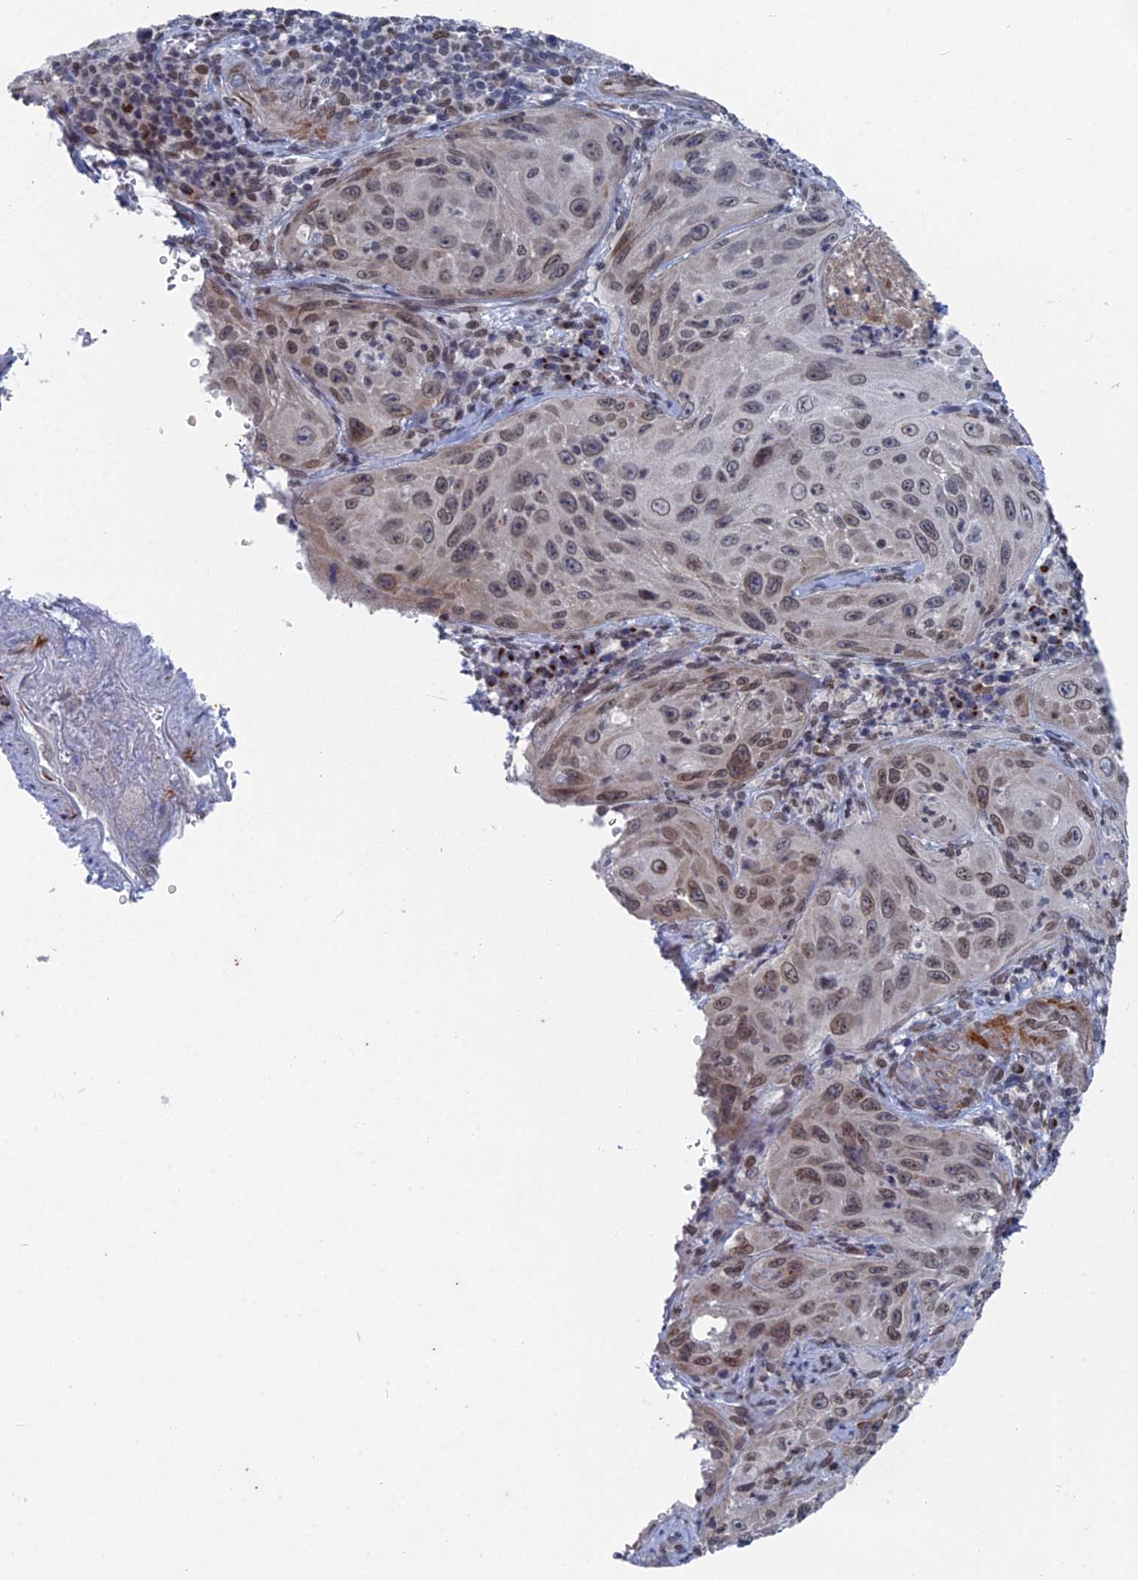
{"staining": {"intensity": "weak", "quantity": "25%-75%", "location": "nuclear"}, "tissue": "cervical cancer", "cell_type": "Tumor cells", "image_type": "cancer", "snomed": [{"axis": "morphology", "description": "Squamous cell carcinoma, NOS"}, {"axis": "topography", "description": "Cervix"}], "caption": "Weak nuclear positivity is appreciated in approximately 25%-75% of tumor cells in cervical squamous cell carcinoma.", "gene": "MTRF1", "patient": {"sex": "female", "age": 42}}